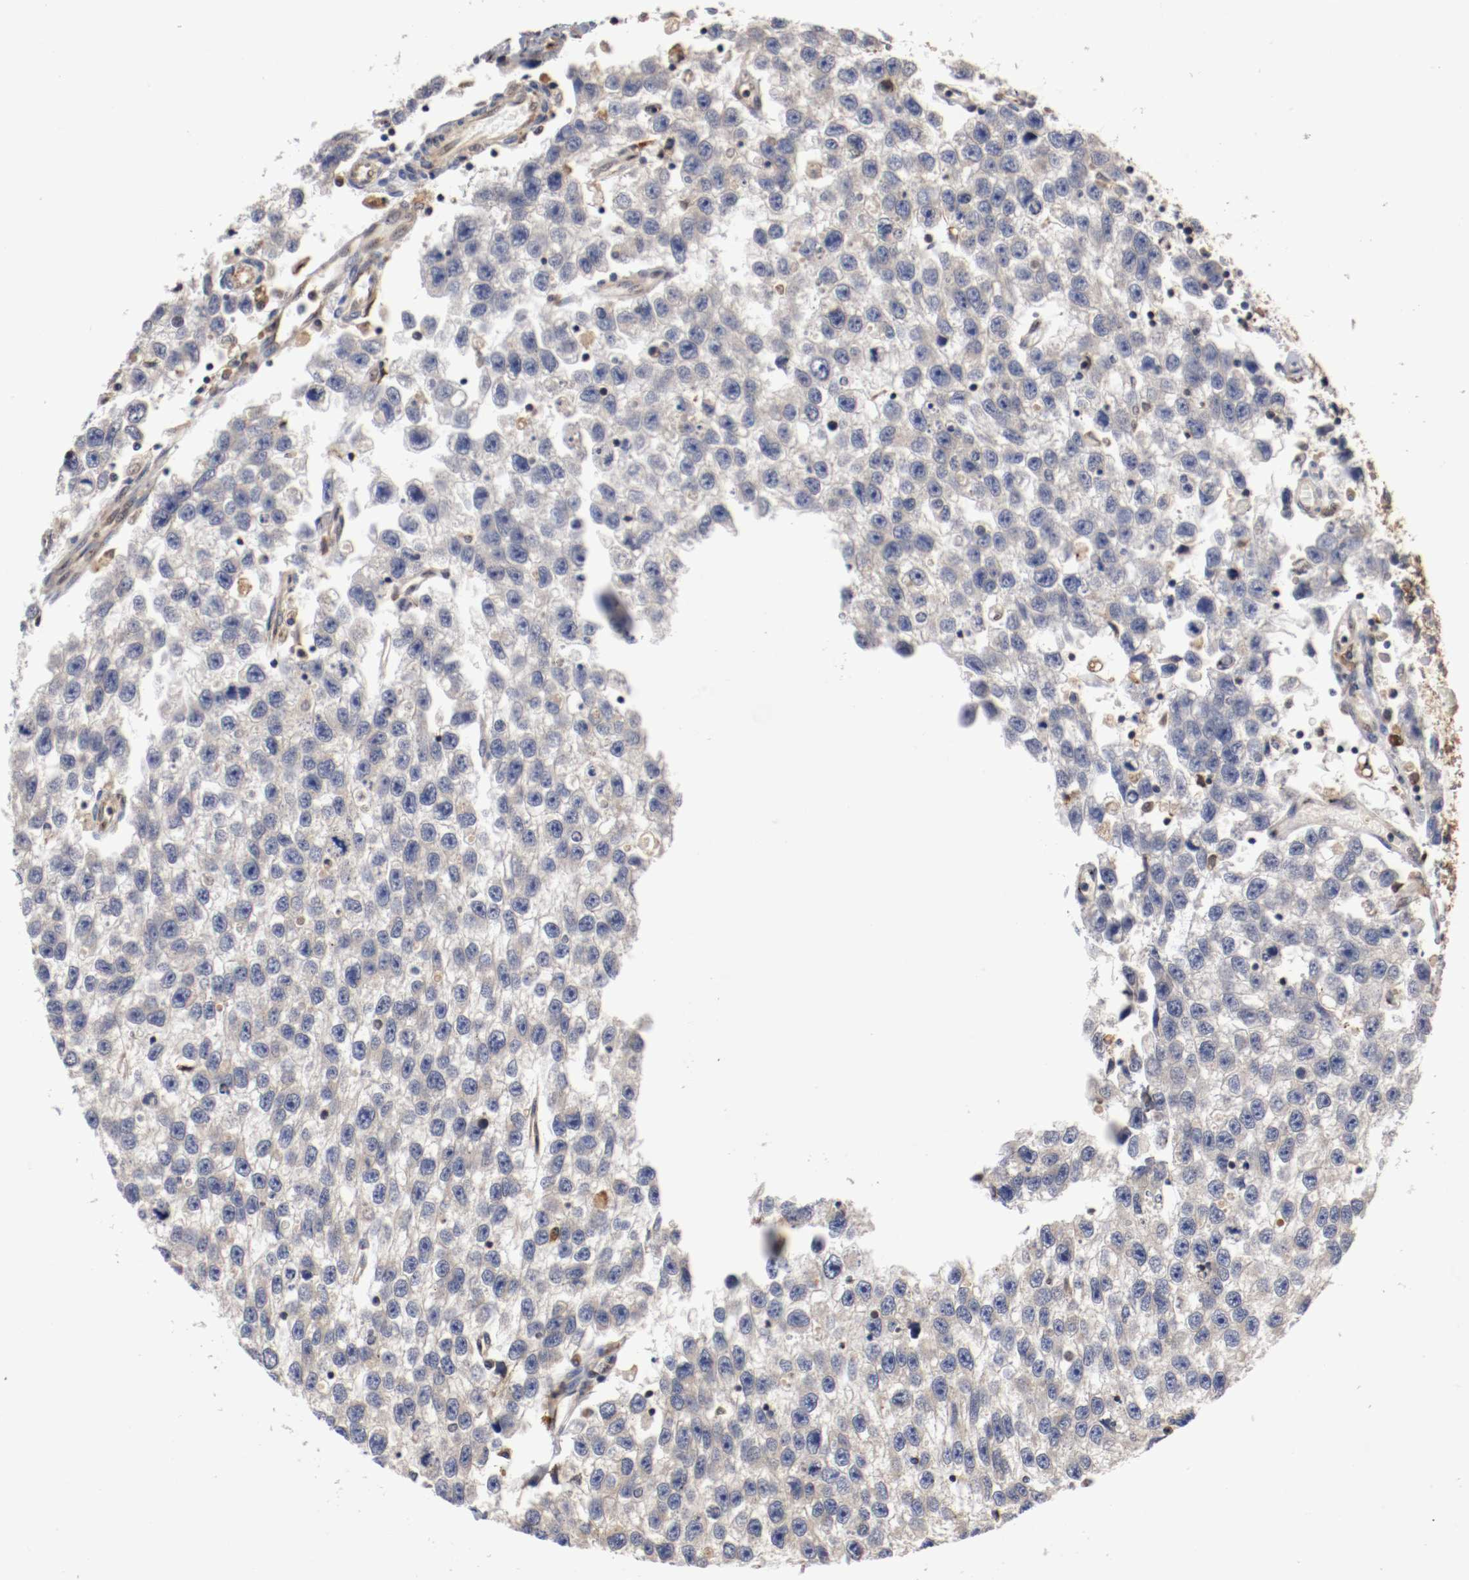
{"staining": {"intensity": "negative", "quantity": "none", "location": "none"}, "tissue": "testis cancer", "cell_type": "Tumor cells", "image_type": "cancer", "snomed": [{"axis": "morphology", "description": "Seminoma, NOS"}, {"axis": "topography", "description": "Testis"}], "caption": "Histopathology image shows no significant protein staining in tumor cells of testis cancer (seminoma).", "gene": "TNFSF13", "patient": {"sex": "male", "age": 33}}